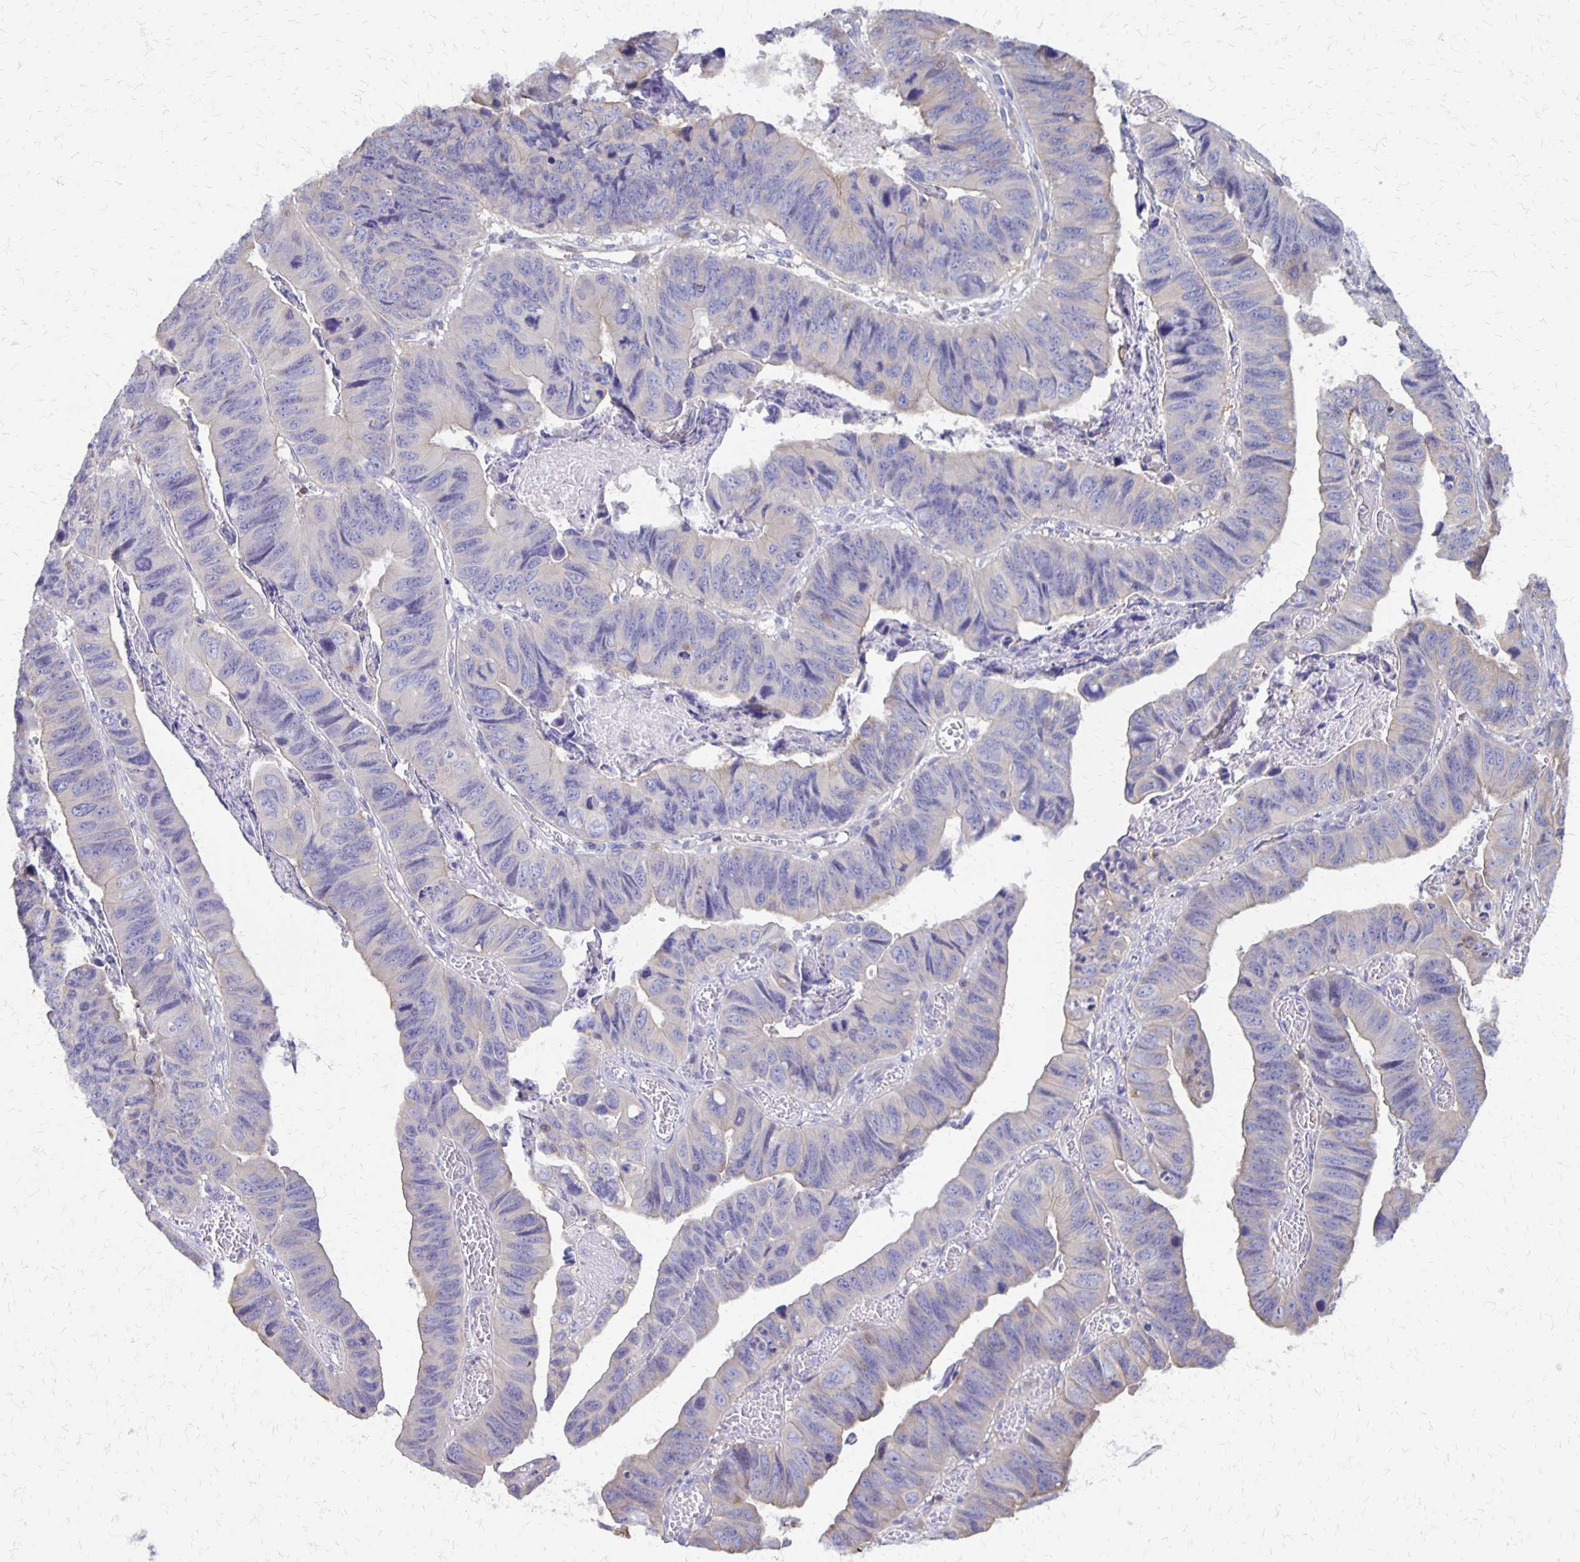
{"staining": {"intensity": "negative", "quantity": "none", "location": "none"}, "tissue": "stomach cancer", "cell_type": "Tumor cells", "image_type": "cancer", "snomed": [{"axis": "morphology", "description": "Adenocarcinoma, NOS"}, {"axis": "topography", "description": "Stomach, lower"}], "caption": "Histopathology image shows no protein positivity in tumor cells of stomach cancer tissue.", "gene": "SEPTIN5", "patient": {"sex": "male", "age": 77}}